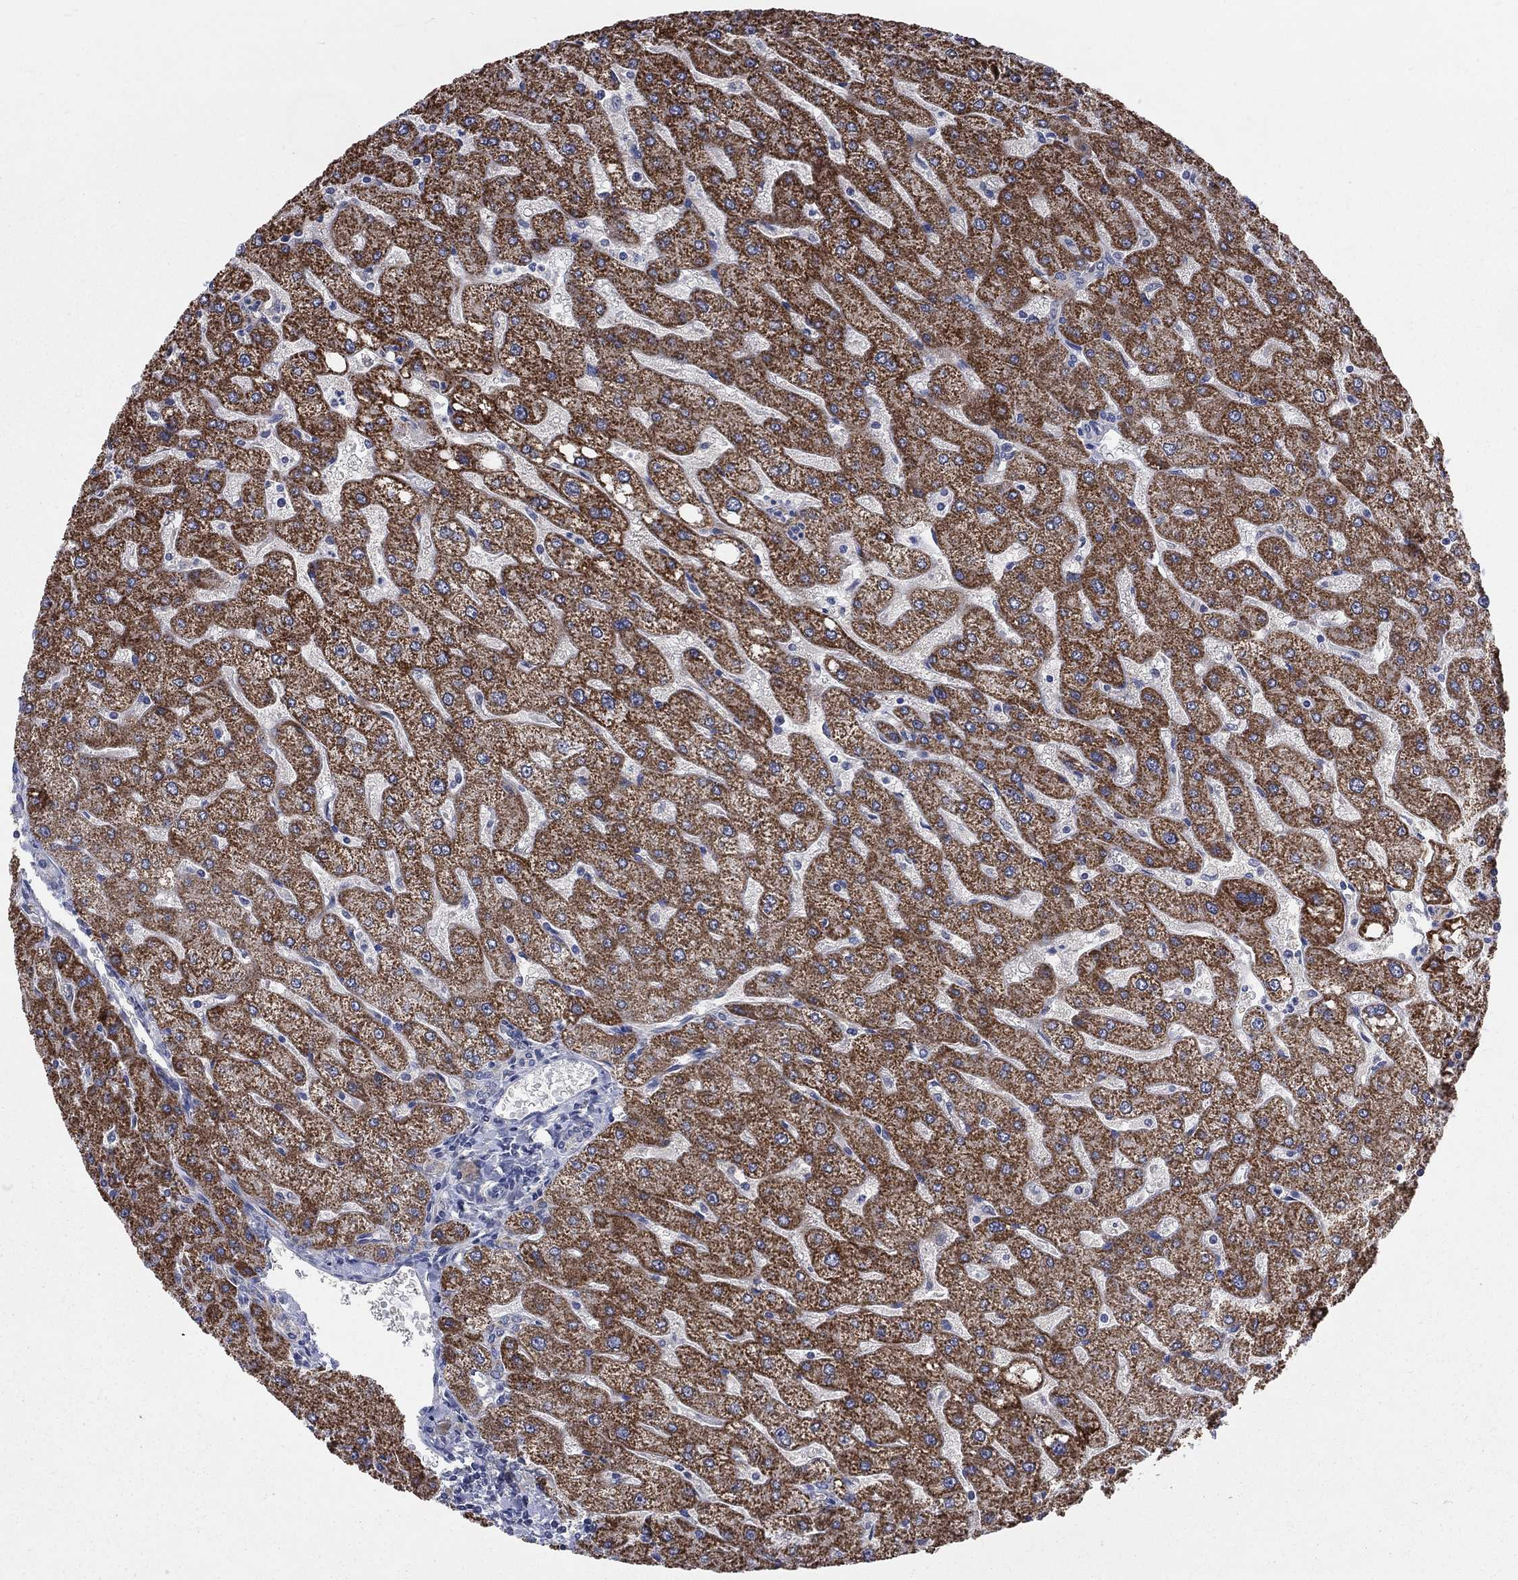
{"staining": {"intensity": "negative", "quantity": "none", "location": "none"}, "tissue": "liver", "cell_type": "Cholangiocytes", "image_type": "normal", "snomed": [{"axis": "morphology", "description": "Normal tissue, NOS"}, {"axis": "topography", "description": "Liver"}], "caption": "A high-resolution micrograph shows immunohistochemistry (IHC) staining of normal liver, which displays no significant positivity in cholangiocytes.", "gene": "NME7", "patient": {"sex": "male", "age": 67}}